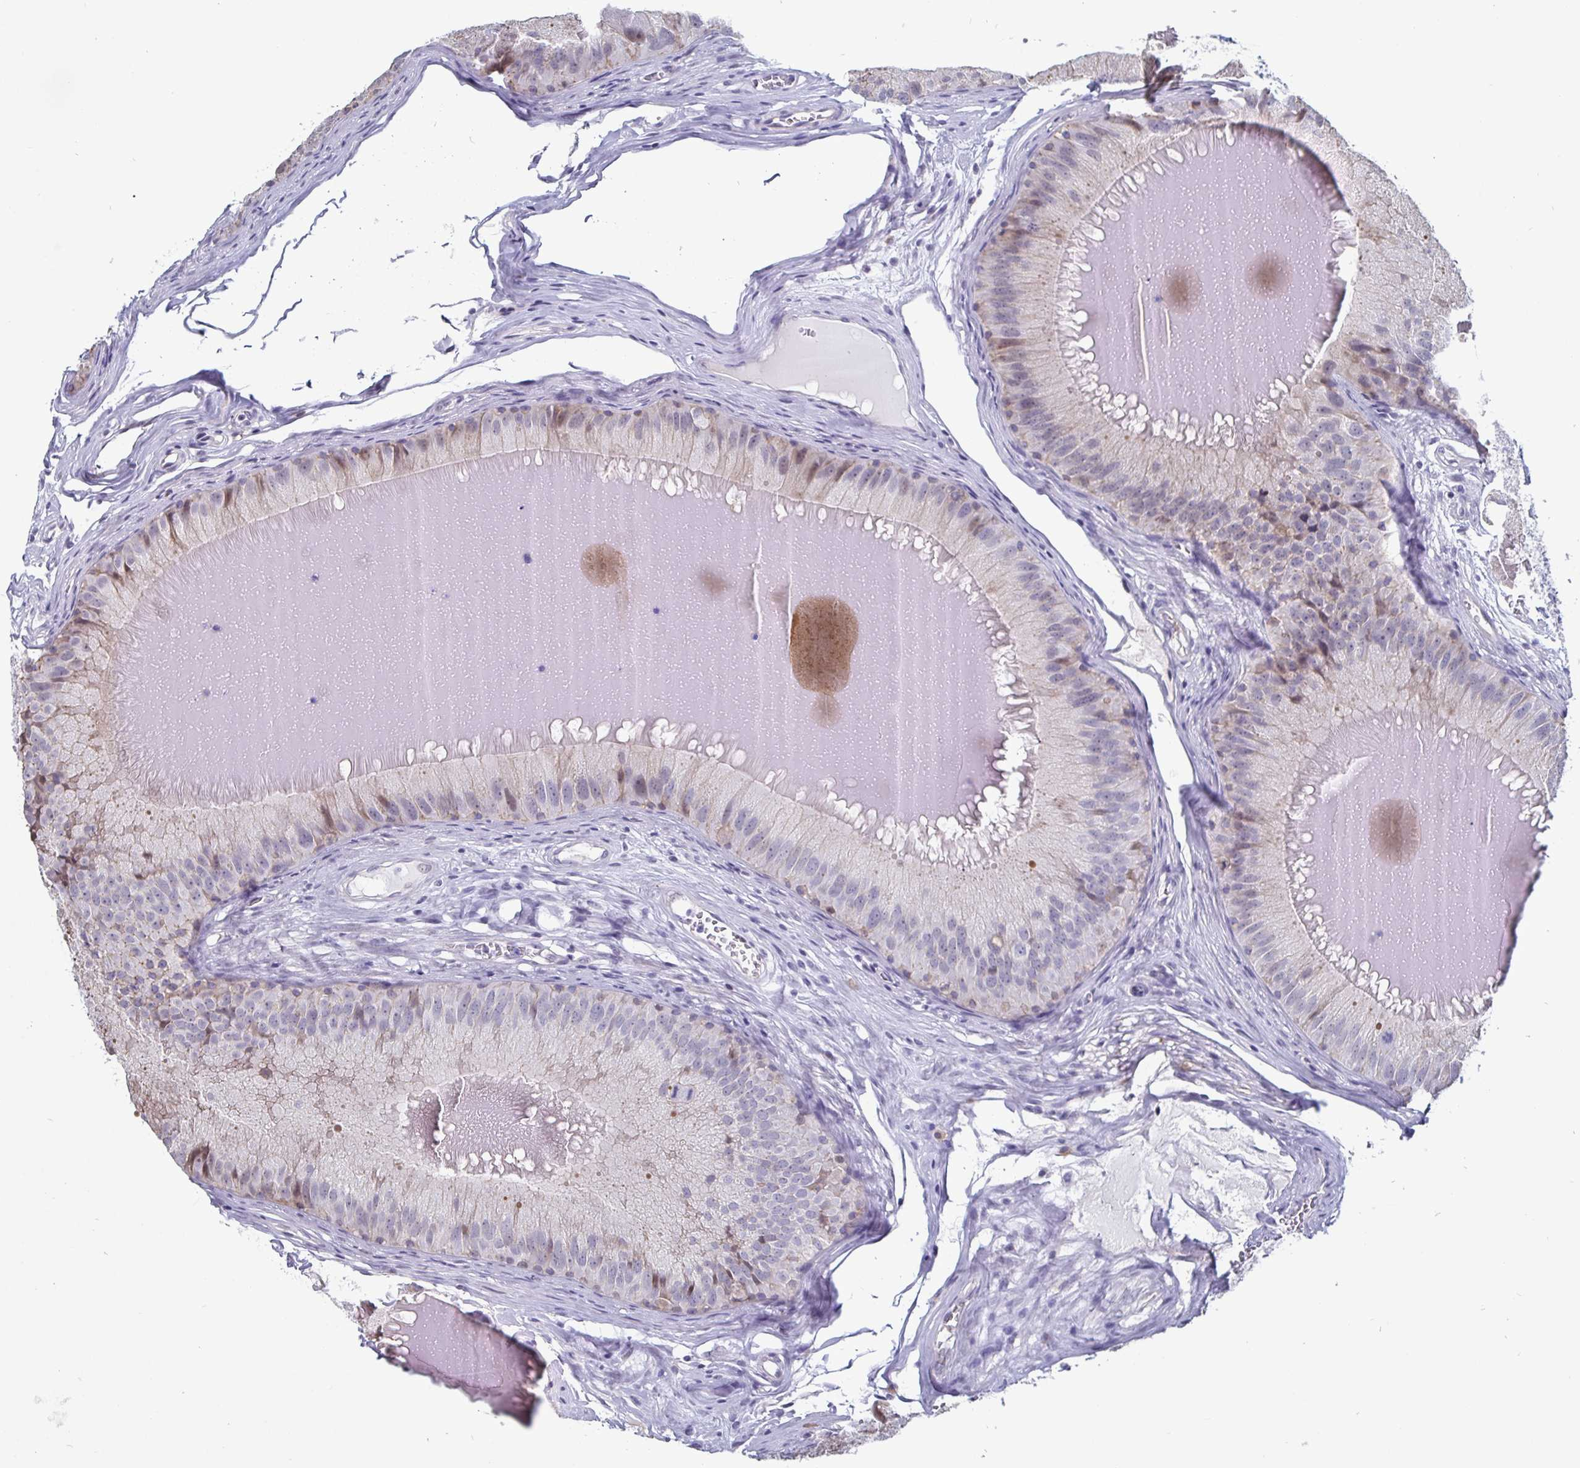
{"staining": {"intensity": "moderate", "quantity": "<25%", "location": "nuclear"}, "tissue": "epididymis", "cell_type": "Glandular cells", "image_type": "normal", "snomed": [{"axis": "morphology", "description": "Normal tissue, NOS"}, {"axis": "topography", "description": "Epididymis, spermatic cord, NOS"}], "caption": "High-magnification brightfield microscopy of benign epididymis stained with DAB (3,3'-diaminobenzidine) (brown) and counterstained with hematoxylin (blue). glandular cells exhibit moderate nuclear positivity is present in approximately<25% of cells. Immunohistochemistry (ihc) stains the protein in brown and the nuclei are stained blue.", "gene": "OOSP2", "patient": {"sex": "male", "age": 39}}